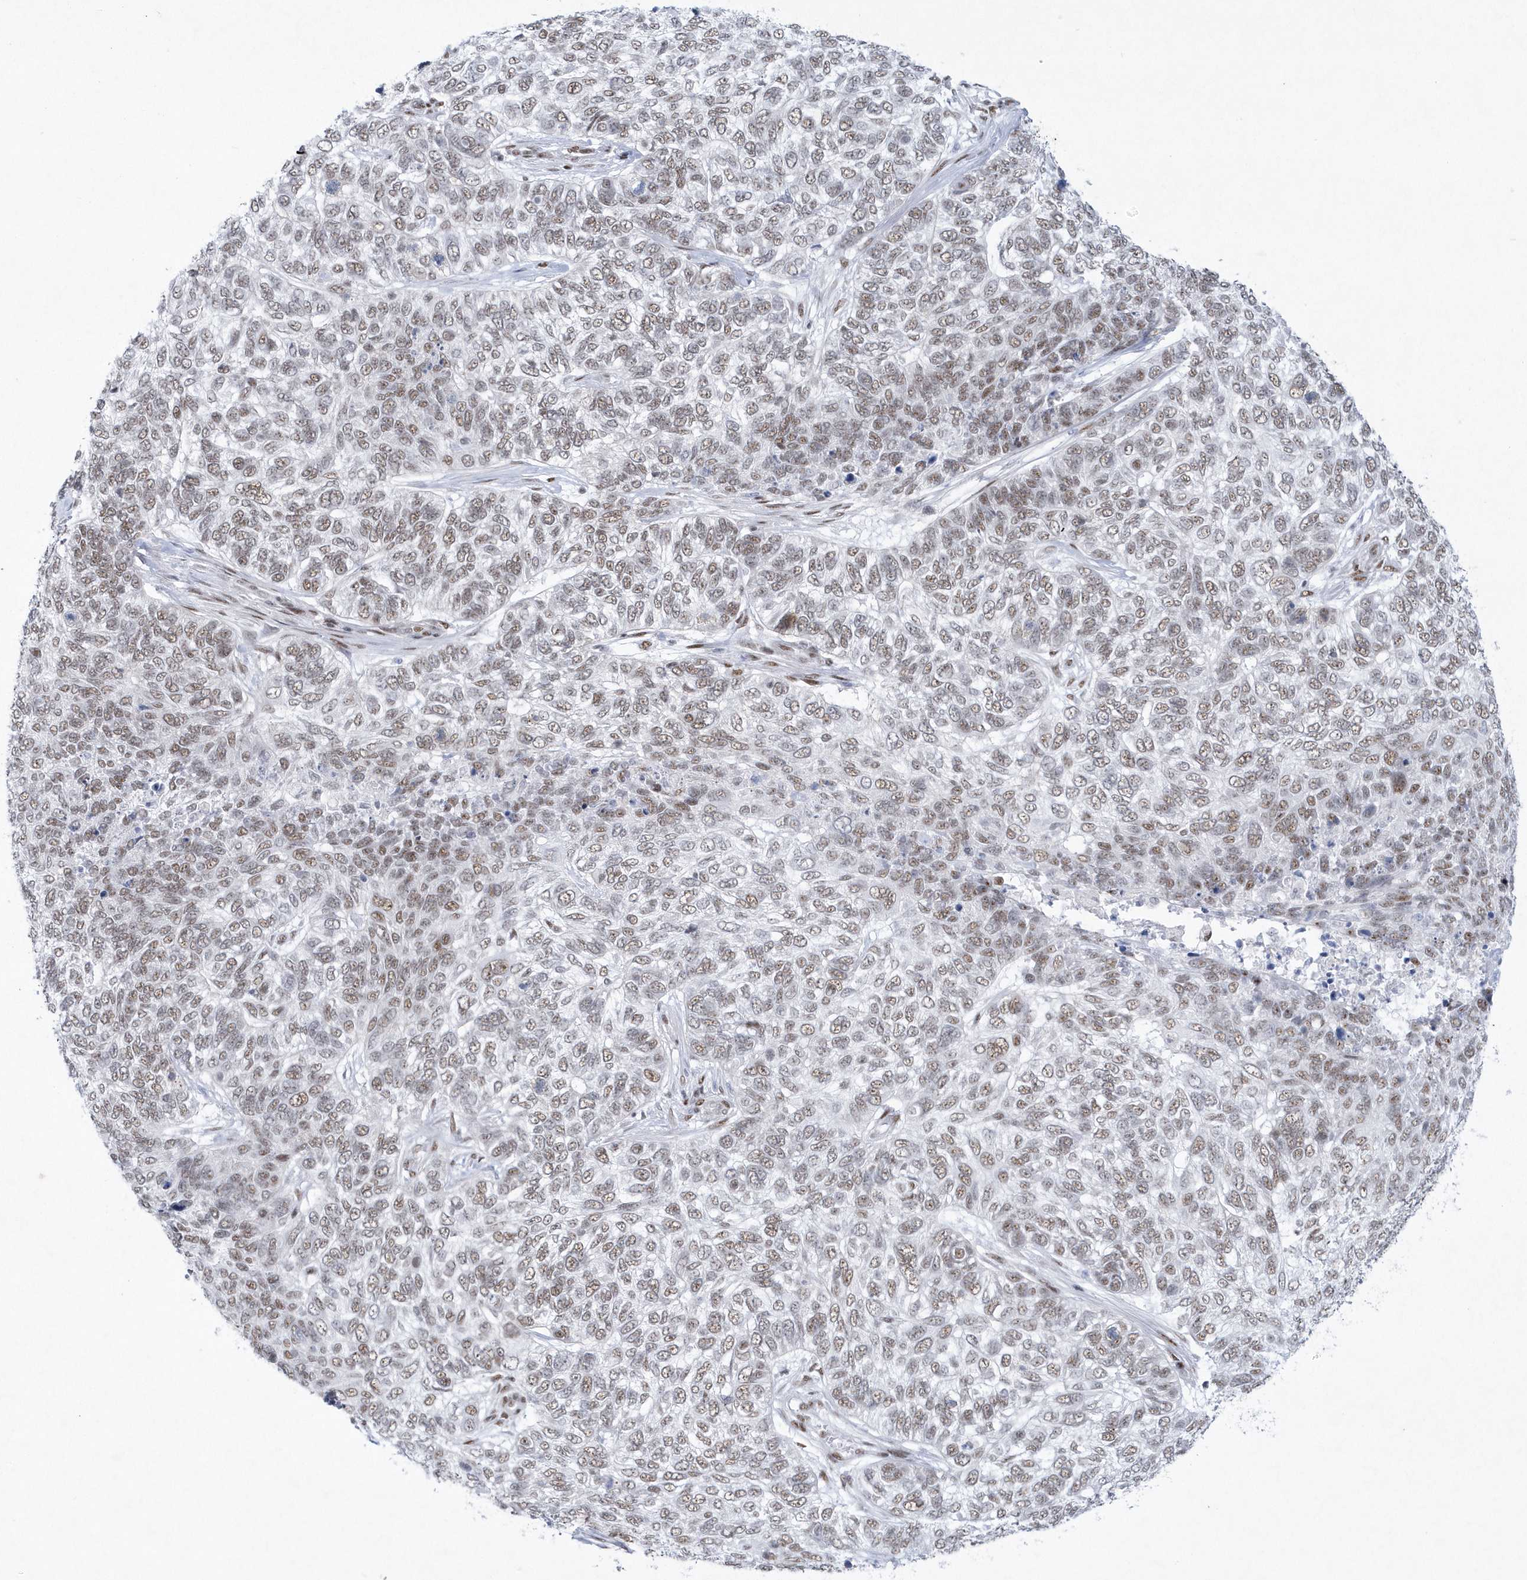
{"staining": {"intensity": "weak", "quantity": "25%-75%", "location": "nuclear"}, "tissue": "skin cancer", "cell_type": "Tumor cells", "image_type": "cancer", "snomed": [{"axis": "morphology", "description": "Basal cell carcinoma"}, {"axis": "topography", "description": "Skin"}], "caption": "Weak nuclear staining for a protein is identified in approximately 25%-75% of tumor cells of basal cell carcinoma (skin) using IHC.", "gene": "DCLRE1A", "patient": {"sex": "female", "age": 65}}